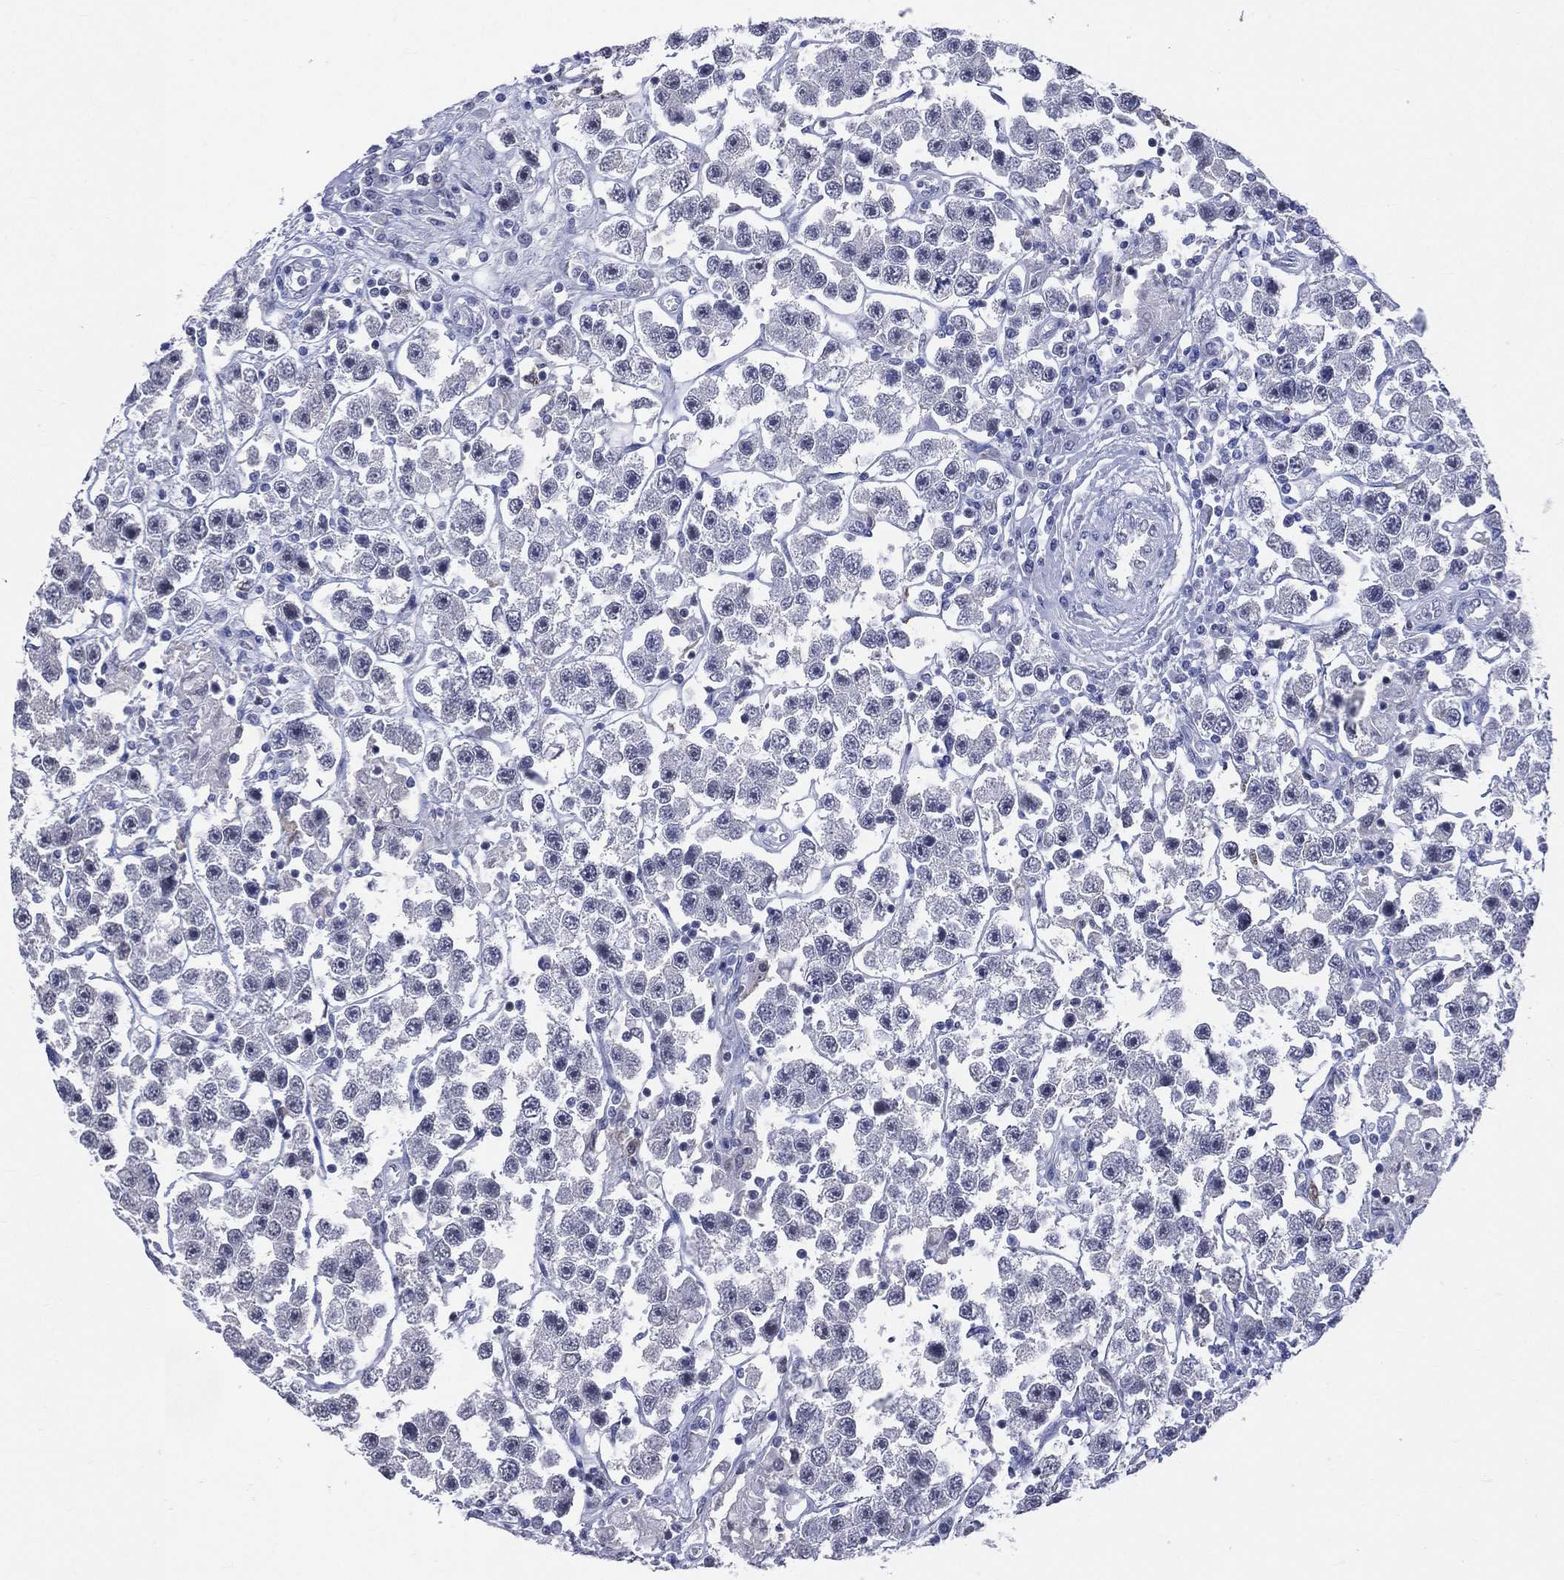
{"staining": {"intensity": "negative", "quantity": "none", "location": "none"}, "tissue": "testis cancer", "cell_type": "Tumor cells", "image_type": "cancer", "snomed": [{"axis": "morphology", "description": "Seminoma, NOS"}, {"axis": "topography", "description": "Testis"}], "caption": "Immunohistochemical staining of testis seminoma displays no significant expression in tumor cells.", "gene": "AKAP3", "patient": {"sex": "male", "age": 45}}